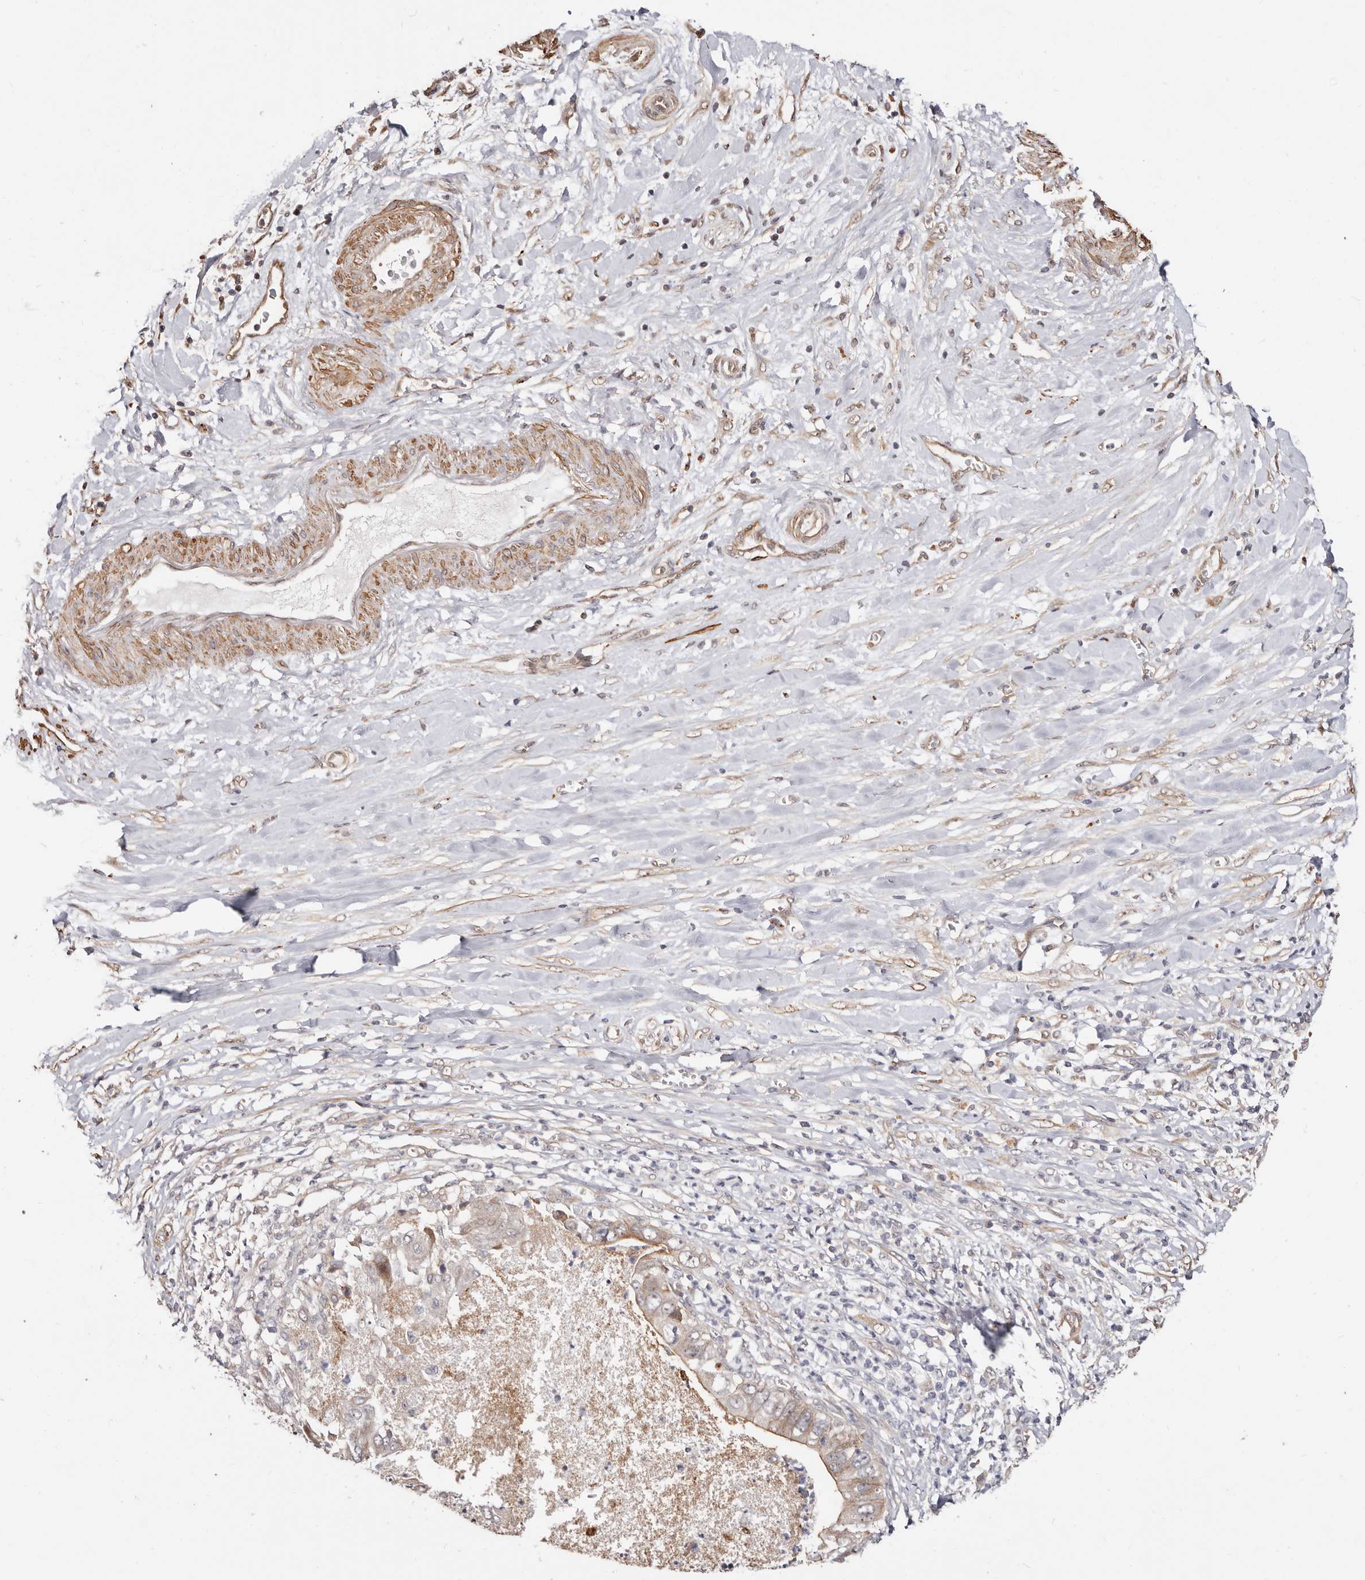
{"staining": {"intensity": "moderate", "quantity": ">75%", "location": "cytoplasmic/membranous"}, "tissue": "pancreatic cancer", "cell_type": "Tumor cells", "image_type": "cancer", "snomed": [{"axis": "morphology", "description": "Adenocarcinoma, NOS"}, {"axis": "topography", "description": "Pancreas"}], "caption": "A histopathology image of pancreatic adenocarcinoma stained for a protein exhibits moderate cytoplasmic/membranous brown staining in tumor cells. The protein of interest is stained brown, and the nuclei are stained in blue (DAB (3,3'-diaminobenzidine) IHC with brightfield microscopy, high magnification).", "gene": "TRIP13", "patient": {"sex": "female", "age": 78}}